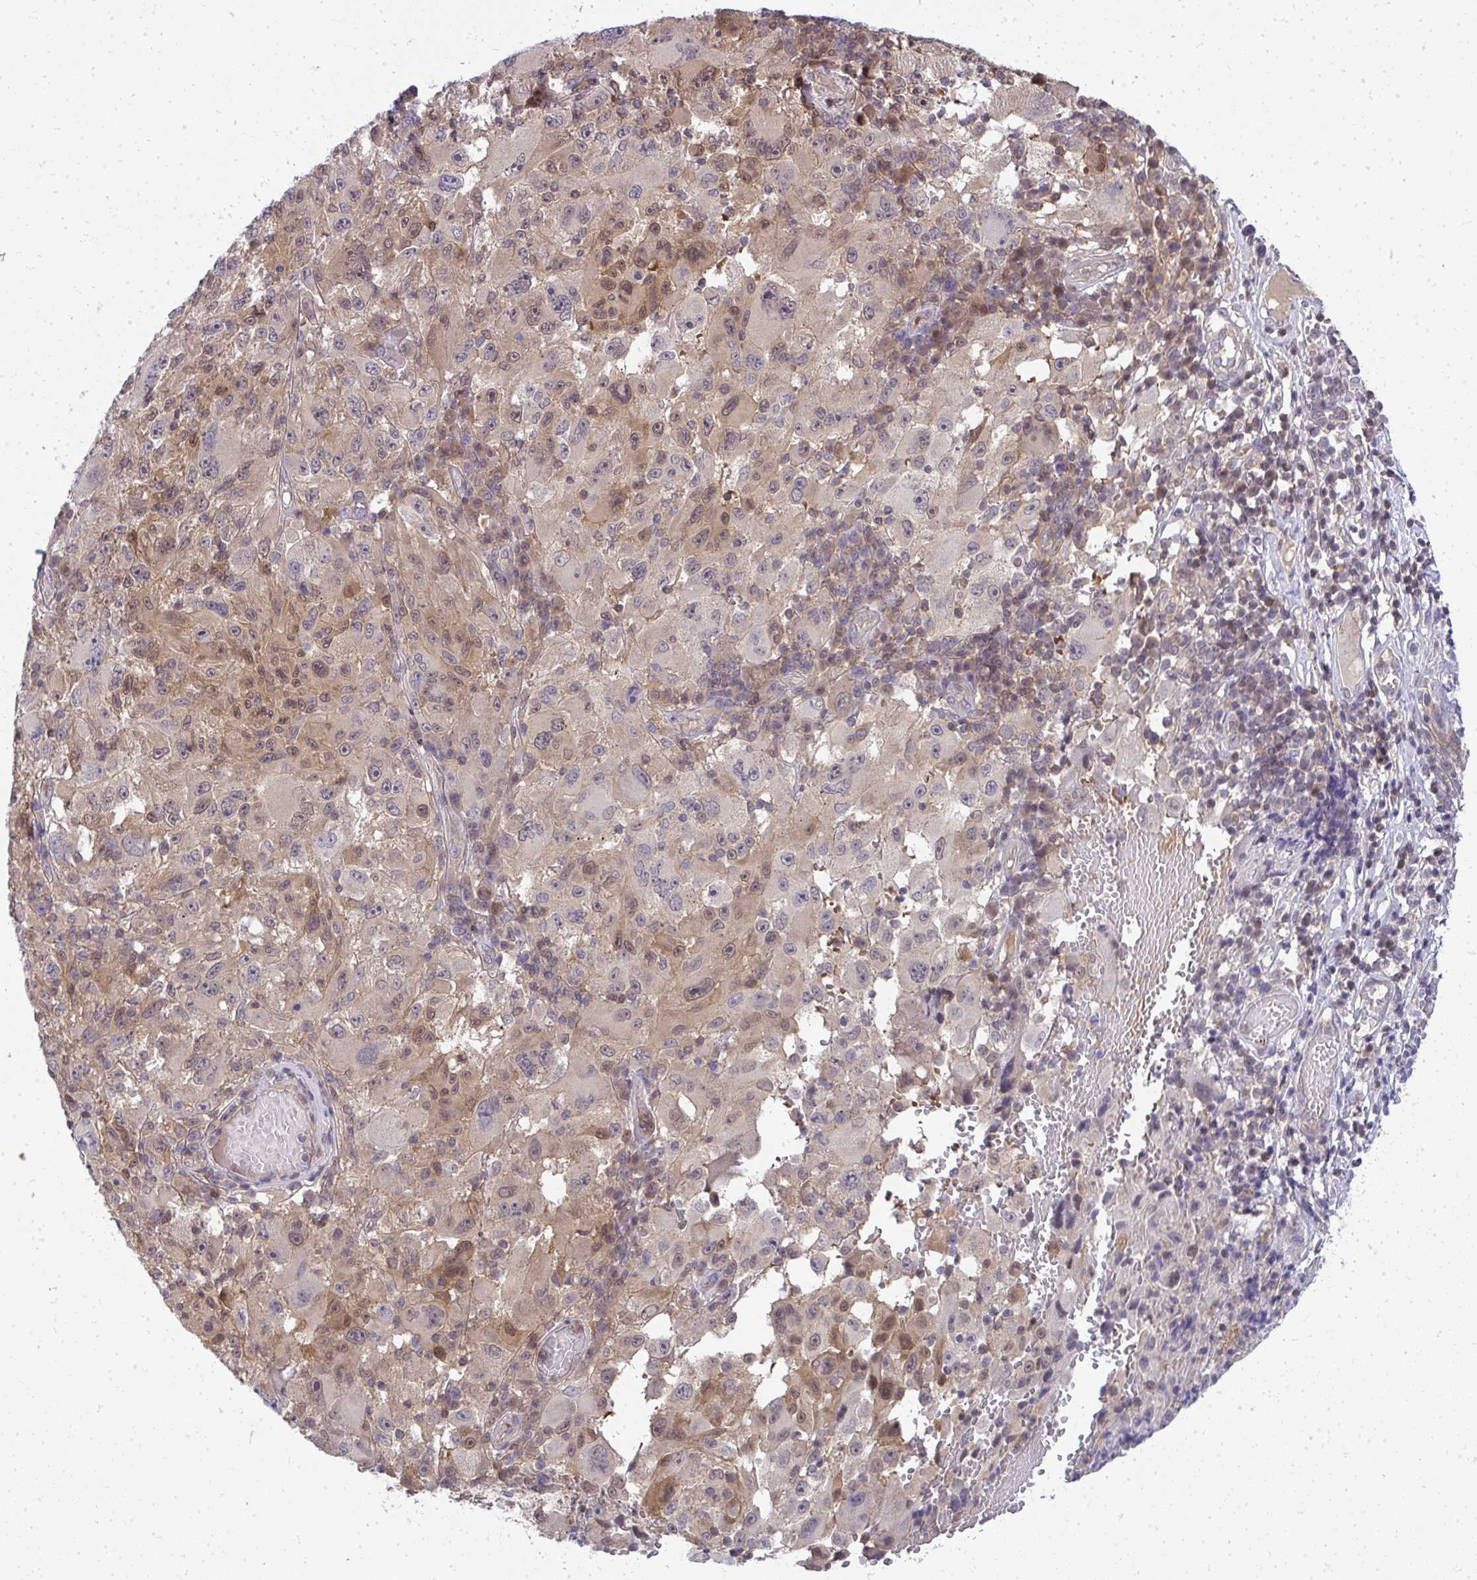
{"staining": {"intensity": "weak", "quantity": "25%-75%", "location": "cytoplasmic/membranous"}, "tissue": "melanoma", "cell_type": "Tumor cells", "image_type": "cancer", "snomed": [{"axis": "morphology", "description": "Malignant melanoma, NOS"}, {"axis": "topography", "description": "Skin"}], "caption": "Weak cytoplasmic/membranous expression for a protein is present in approximately 25%-75% of tumor cells of malignant melanoma using immunohistochemistry.", "gene": "HDHD2", "patient": {"sex": "female", "age": 71}}